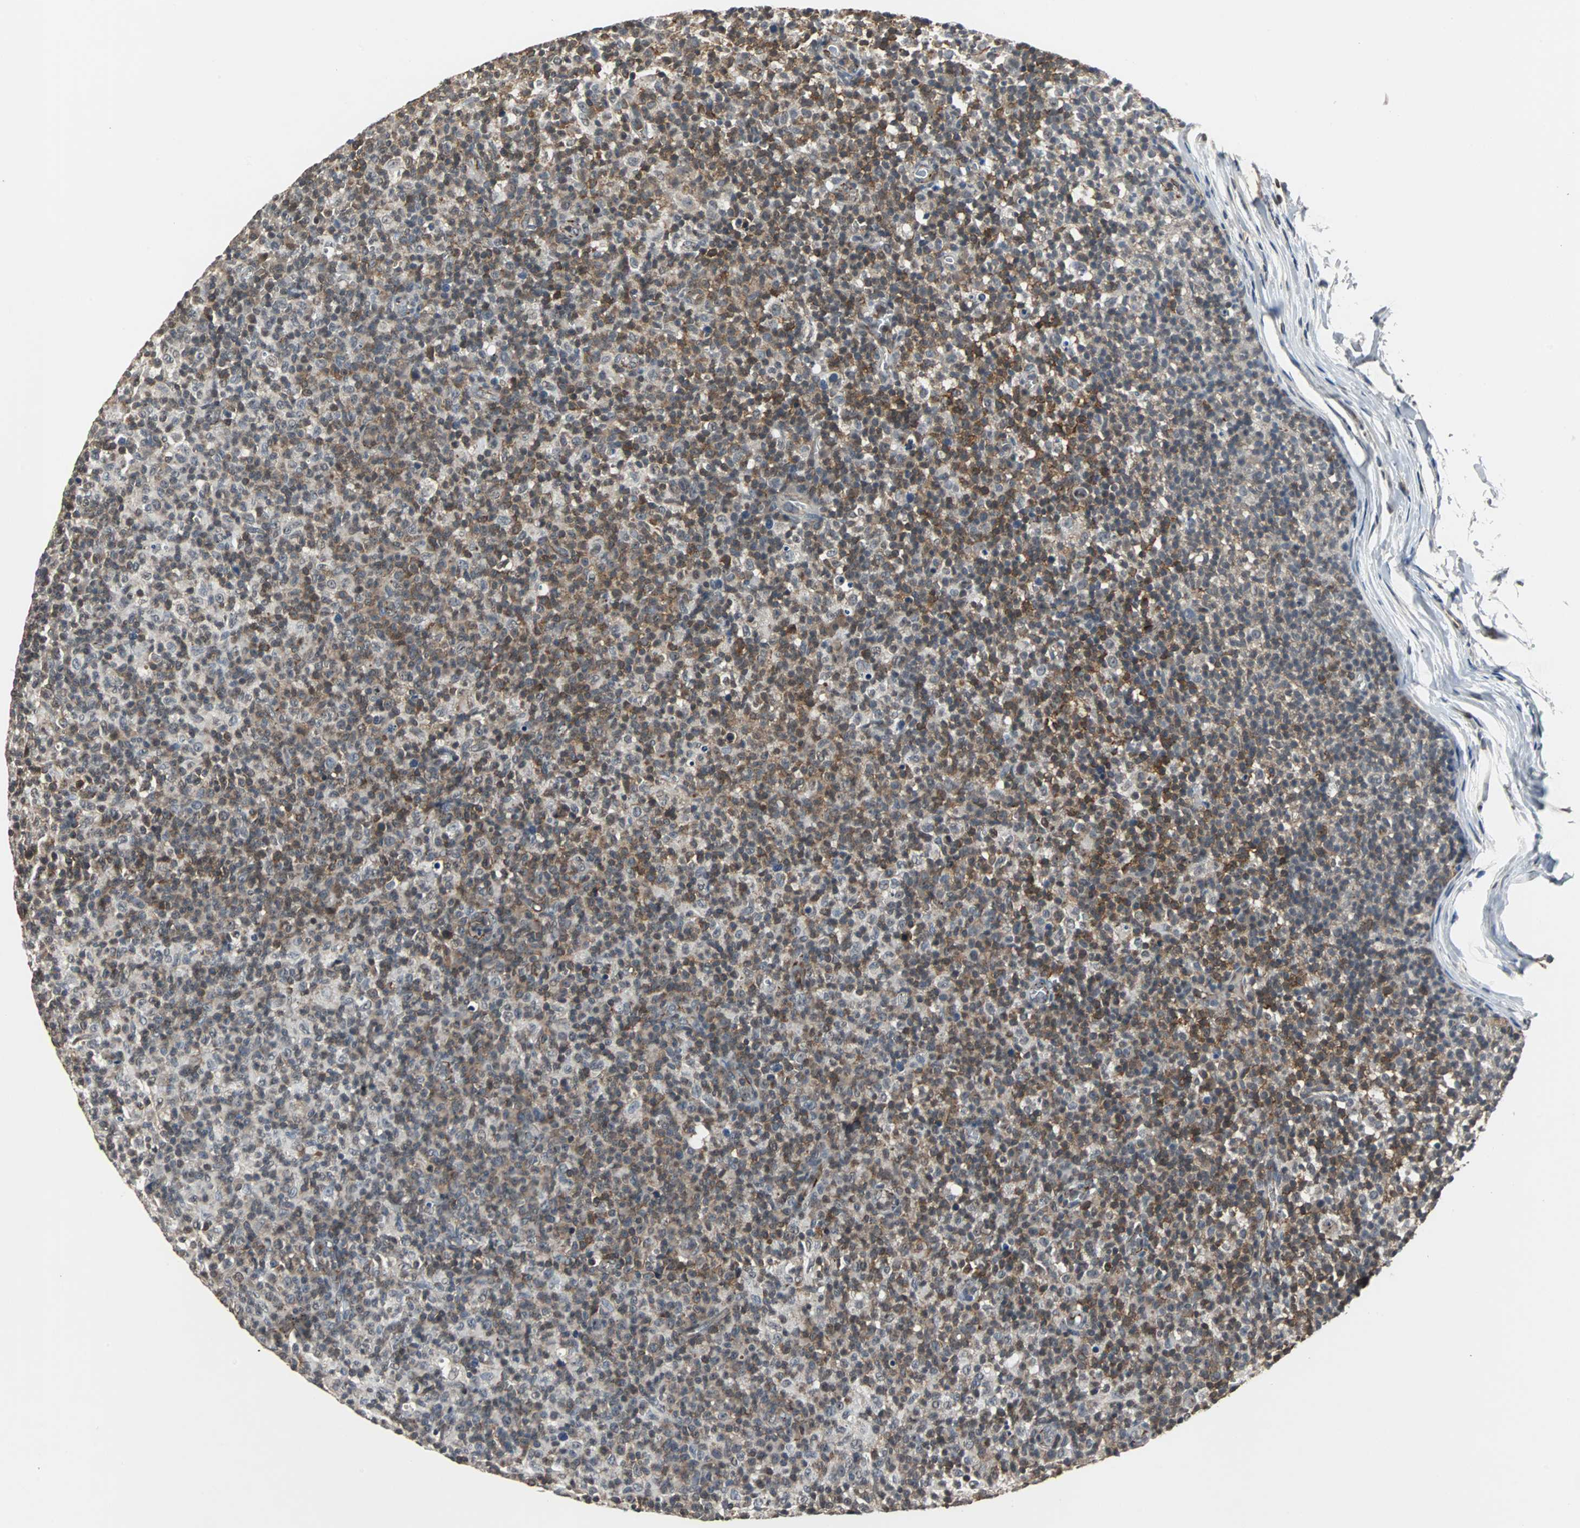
{"staining": {"intensity": "moderate", "quantity": ">75%", "location": "cytoplasmic/membranous"}, "tissue": "lymph node", "cell_type": "Germinal center cells", "image_type": "normal", "snomed": [{"axis": "morphology", "description": "Normal tissue, NOS"}, {"axis": "morphology", "description": "Inflammation, NOS"}, {"axis": "topography", "description": "Lymph node"}], "caption": "Moderate cytoplasmic/membranous positivity for a protein is seen in approximately >75% of germinal center cells of unremarkable lymph node using IHC.", "gene": "LSR", "patient": {"sex": "male", "age": 55}}